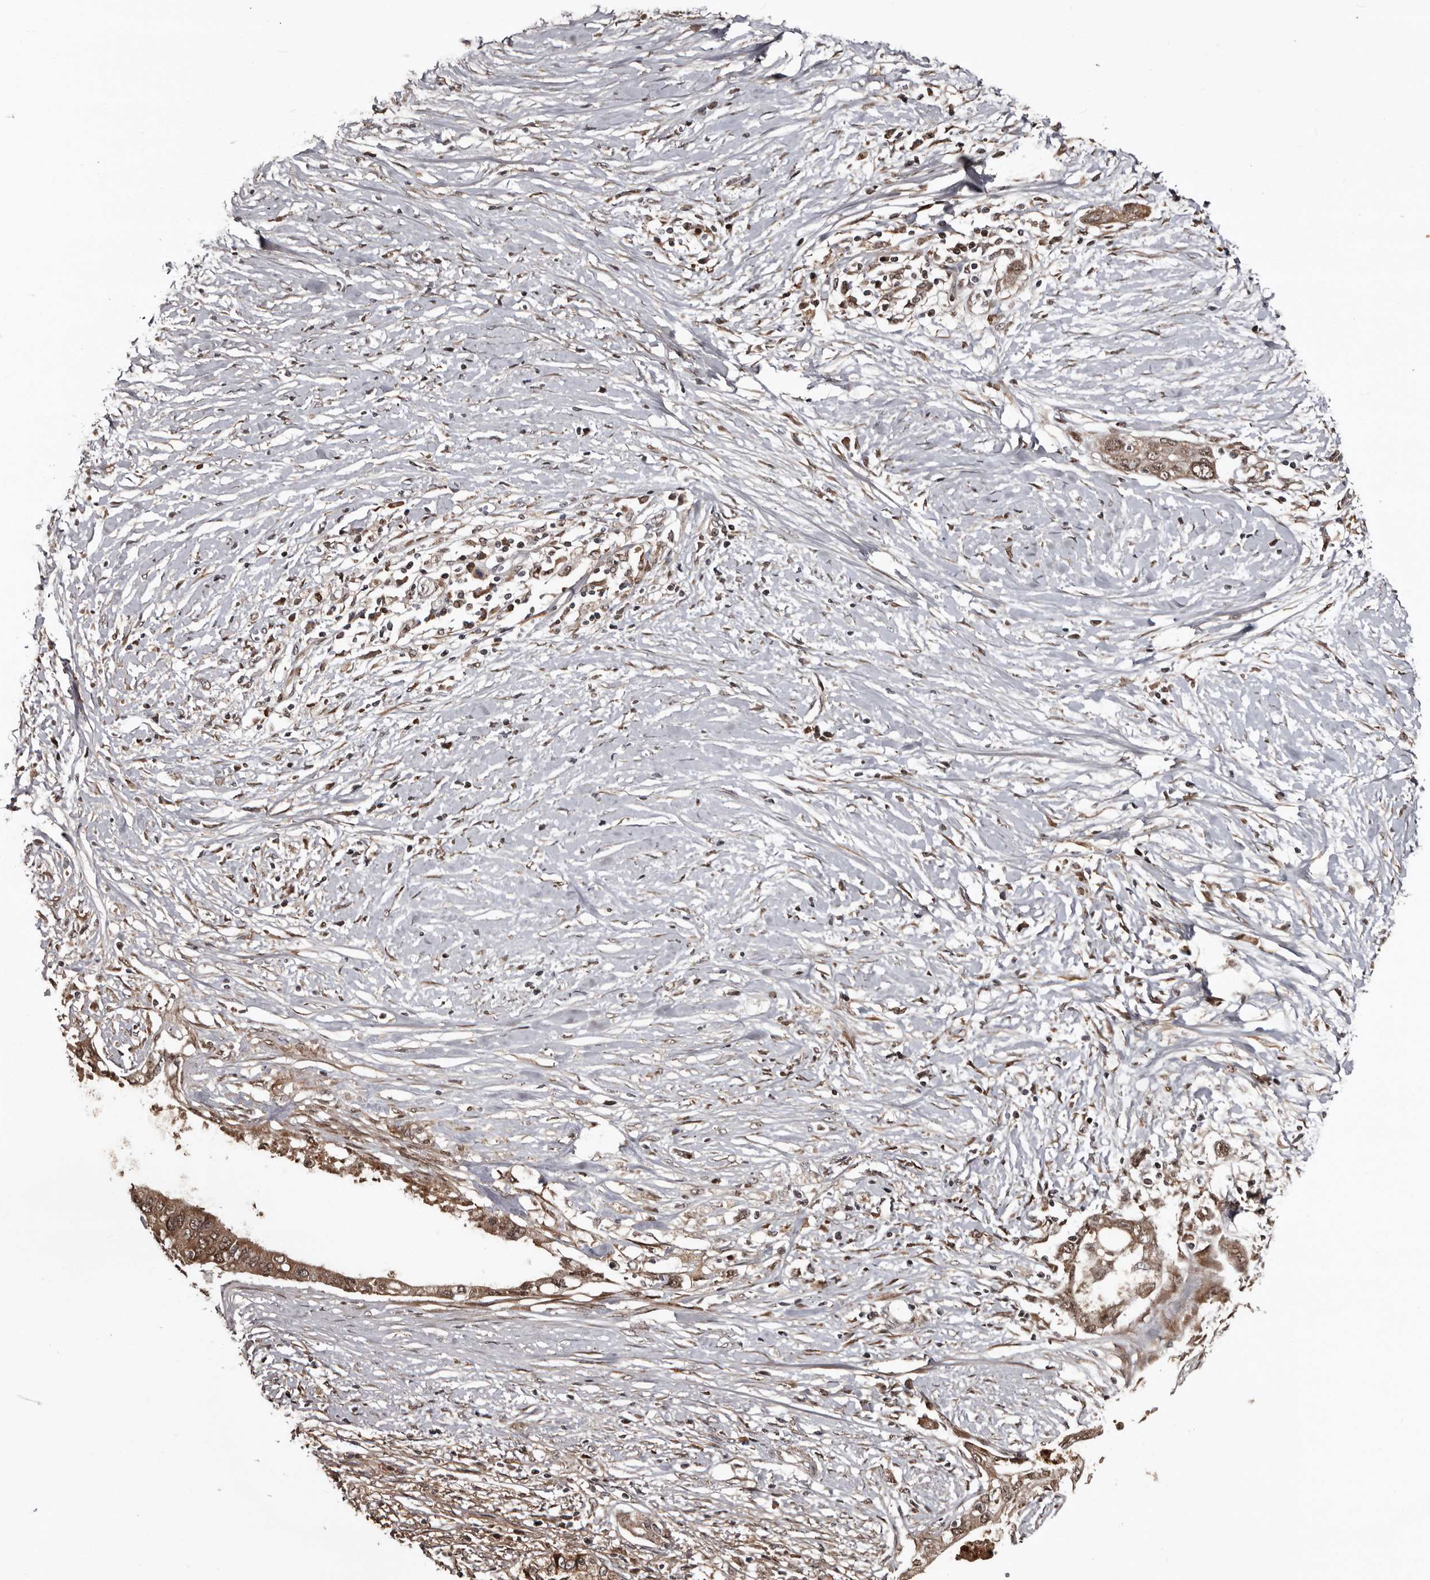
{"staining": {"intensity": "moderate", "quantity": ">75%", "location": "cytoplasmic/membranous,nuclear"}, "tissue": "pancreatic cancer", "cell_type": "Tumor cells", "image_type": "cancer", "snomed": [{"axis": "morphology", "description": "Normal tissue, NOS"}, {"axis": "morphology", "description": "Adenocarcinoma, NOS"}, {"axis": "topography", "description": "Pancreas"}, {"axis": "topography", "description": "Peripheral nerve tissue"}], "caption": "Moderate cytoplasmic/membranous and nuclear protein positivity is present in about >75% of tumor cells in pancreatic cancer (adenocarcinoma).", "gene": "SERTAD4", "patient": {"sex": "male", "age": 59}}